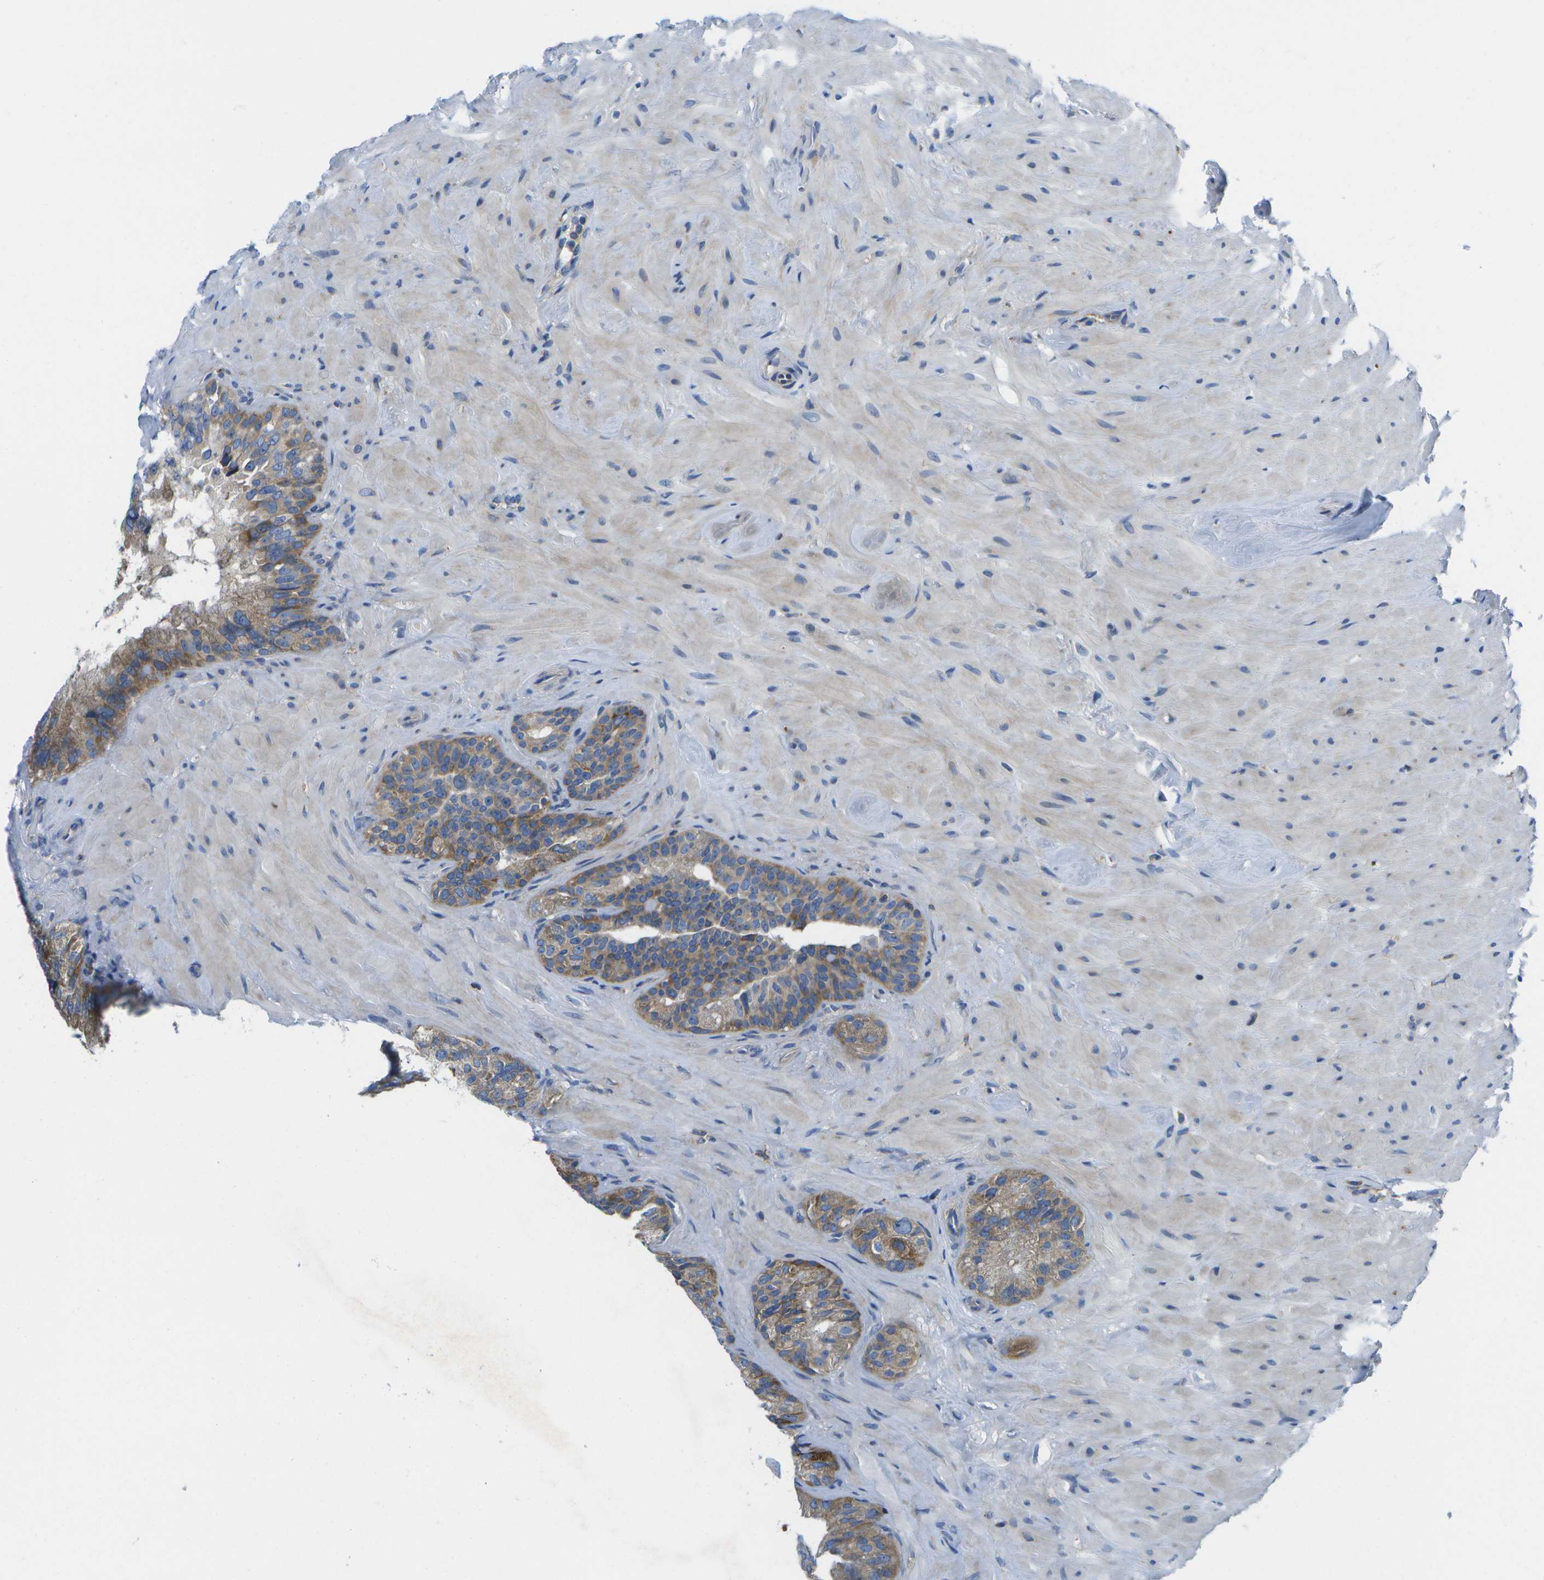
{"staining": {"intensity": "moderate", "quantity": "25%-75%", "location": "cytoplasmic/membranous"}, "tissue": "seminal vesicle", "cell_type": "Glandular cells", "image_type": "normal", "snomed": [{"axis": "morphology", "description": "Normal tissue, NOS"}, {"axis": "topography", "description": "Seminal veicle"}], "caption": "The histopathology image shows staining of benign seminal vesicle, revealing moderate cytoplasmic/membranous protein expression (brown color) within glandular cells.", "gene": "GDF5", "patient": {"sex": "male", "age": 68}}